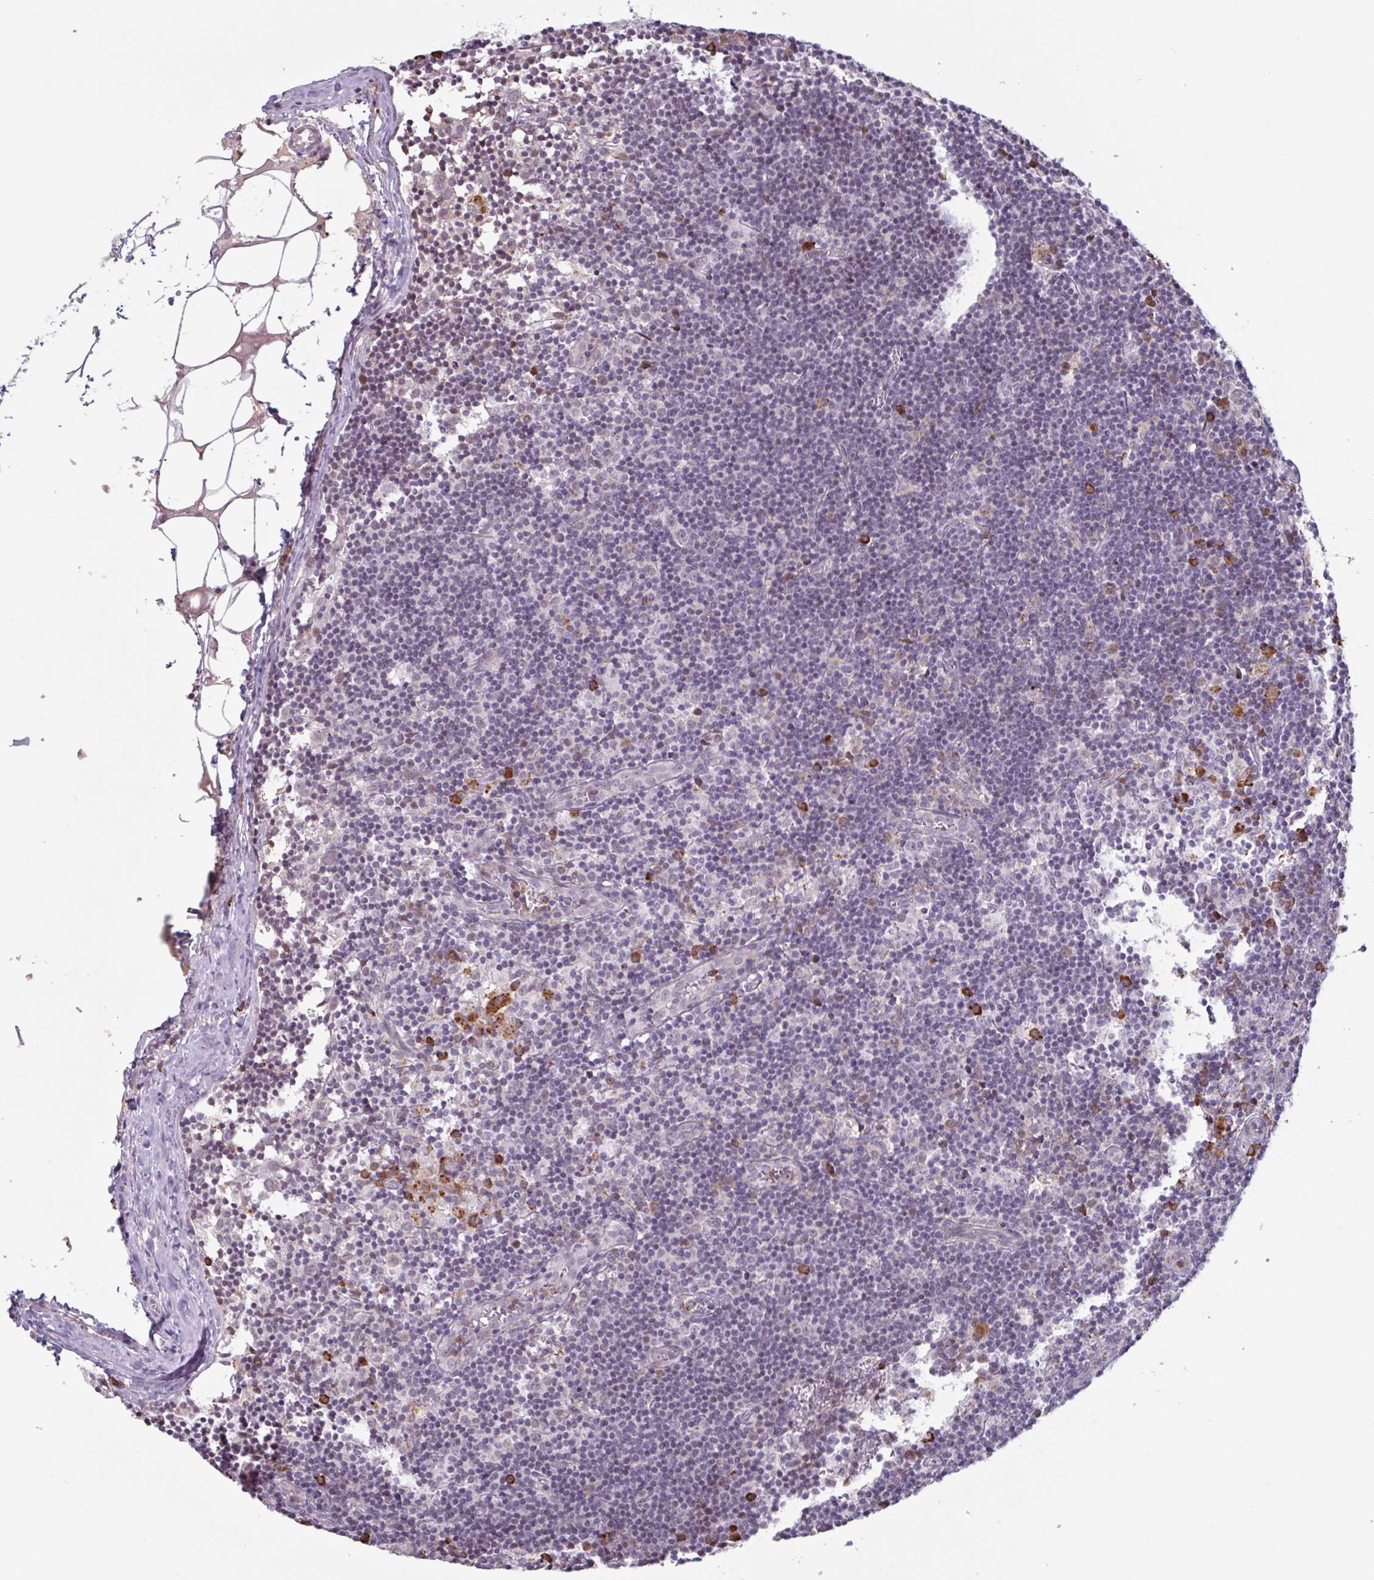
{"staining": {"intensity": "moderate", "quantity": "<25%", "location": "cytoplasmic/membranous"}, "tissue": "lymph node", "cell_type": "Germinal center cells", "image_type": "normal", "snomed": [{"axis": "morphology", "description": "Normal tissue, NOS"}, {"axis": "topography", "description": "Lymph node"}], "caption": "IHC histopathology image of normal human lymph node stained for a protein (brown), which shows low levels of moderate cytoplasmic/membranous staining in approximately <25% of germinal center cells.", "gene": "TAF1D", "patient": {"sex": "female", "age": 45}}